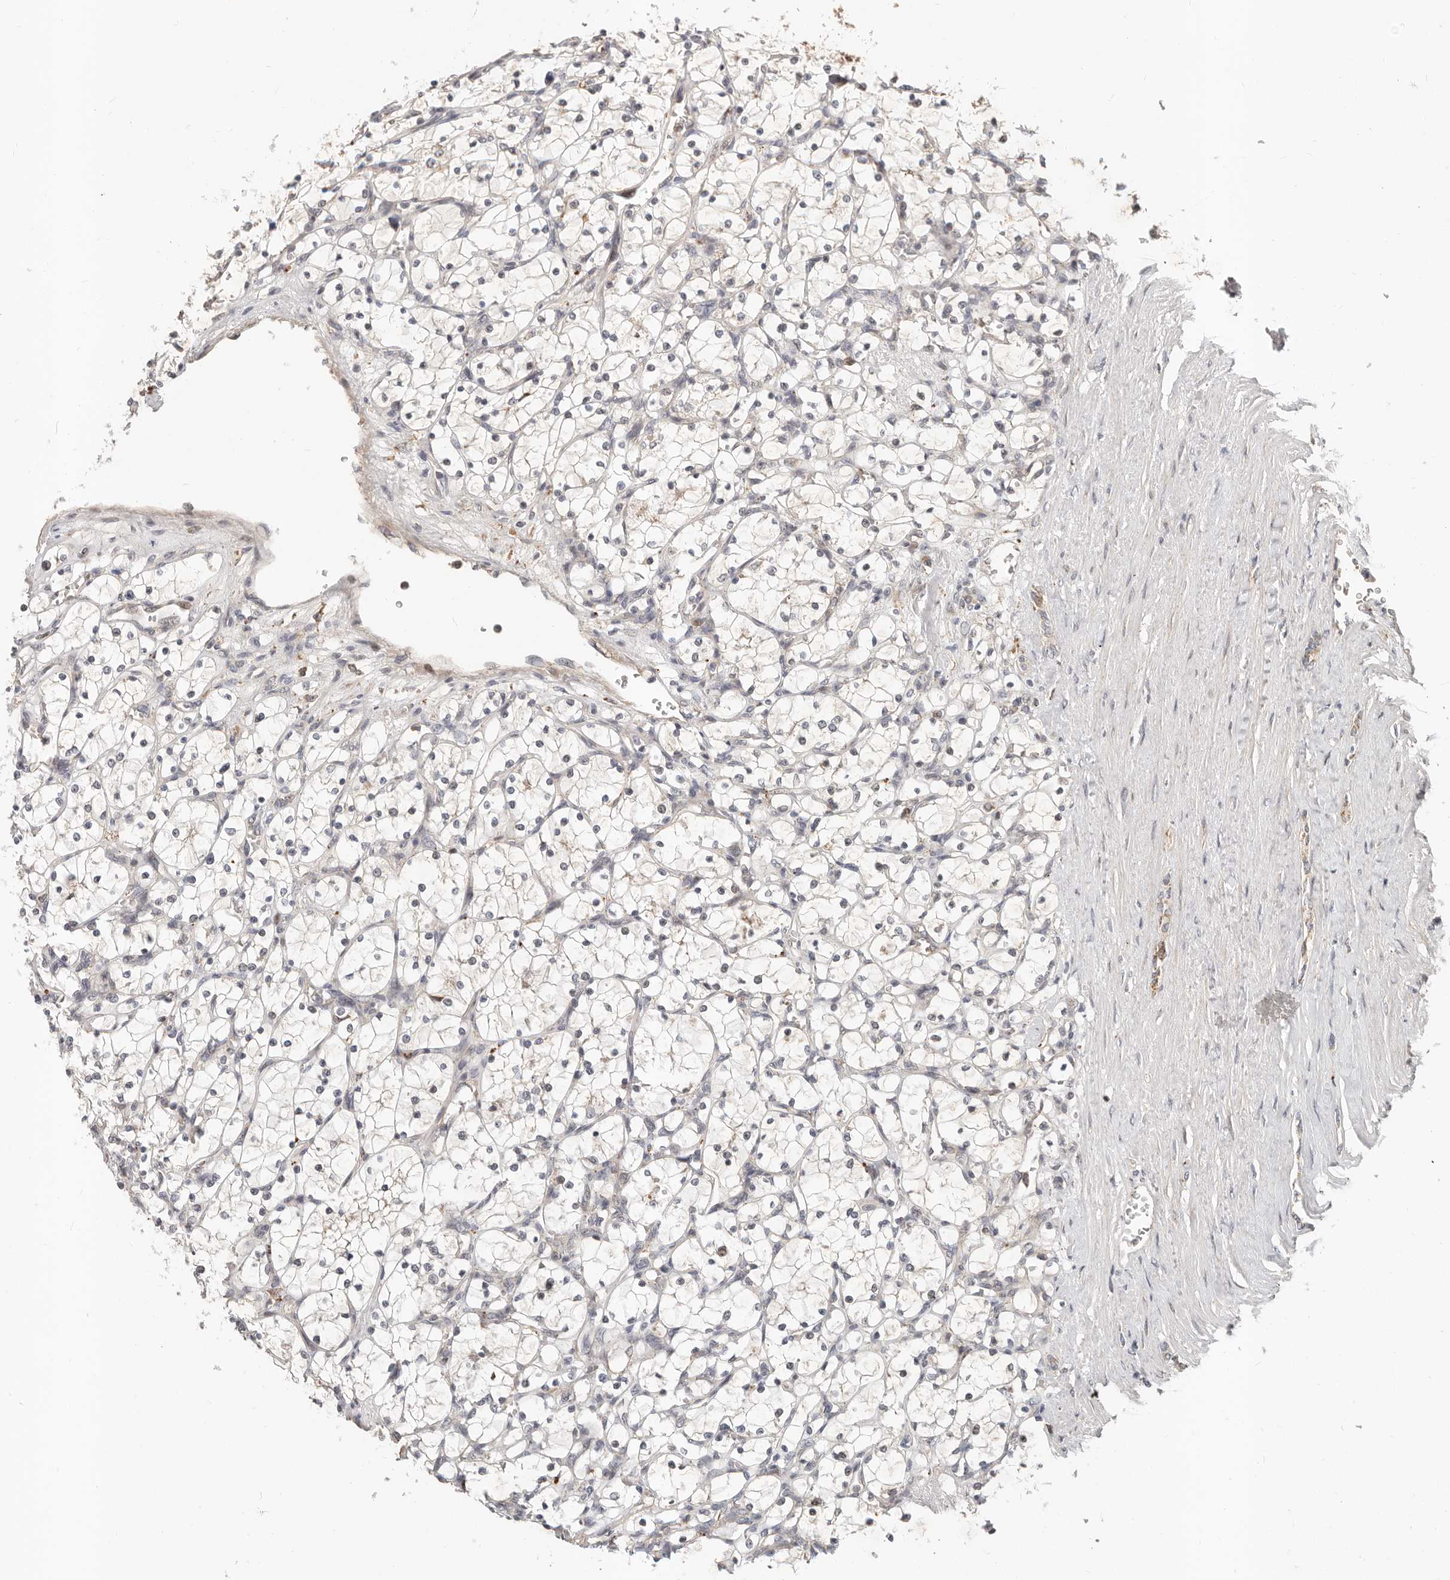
{"staining": {"intensity": "negative", "quantity": "none", "location": "none"}, "tissue": "renal cancer", "cell_type": "Tumor cells", "image_type": "cancer", "snomed": [{"axis": "morphology", "description": "Adenocarcinoma, NOS"}, {"axis": "topography", "description": "Kidney"}], "caption": "DAB immunohistochemical staining of renal adenocarcinoma exhibits no significant staining in tumor cells.", "gene": "ZRANB1", "patient": {"sex": "female", "age": 69}}